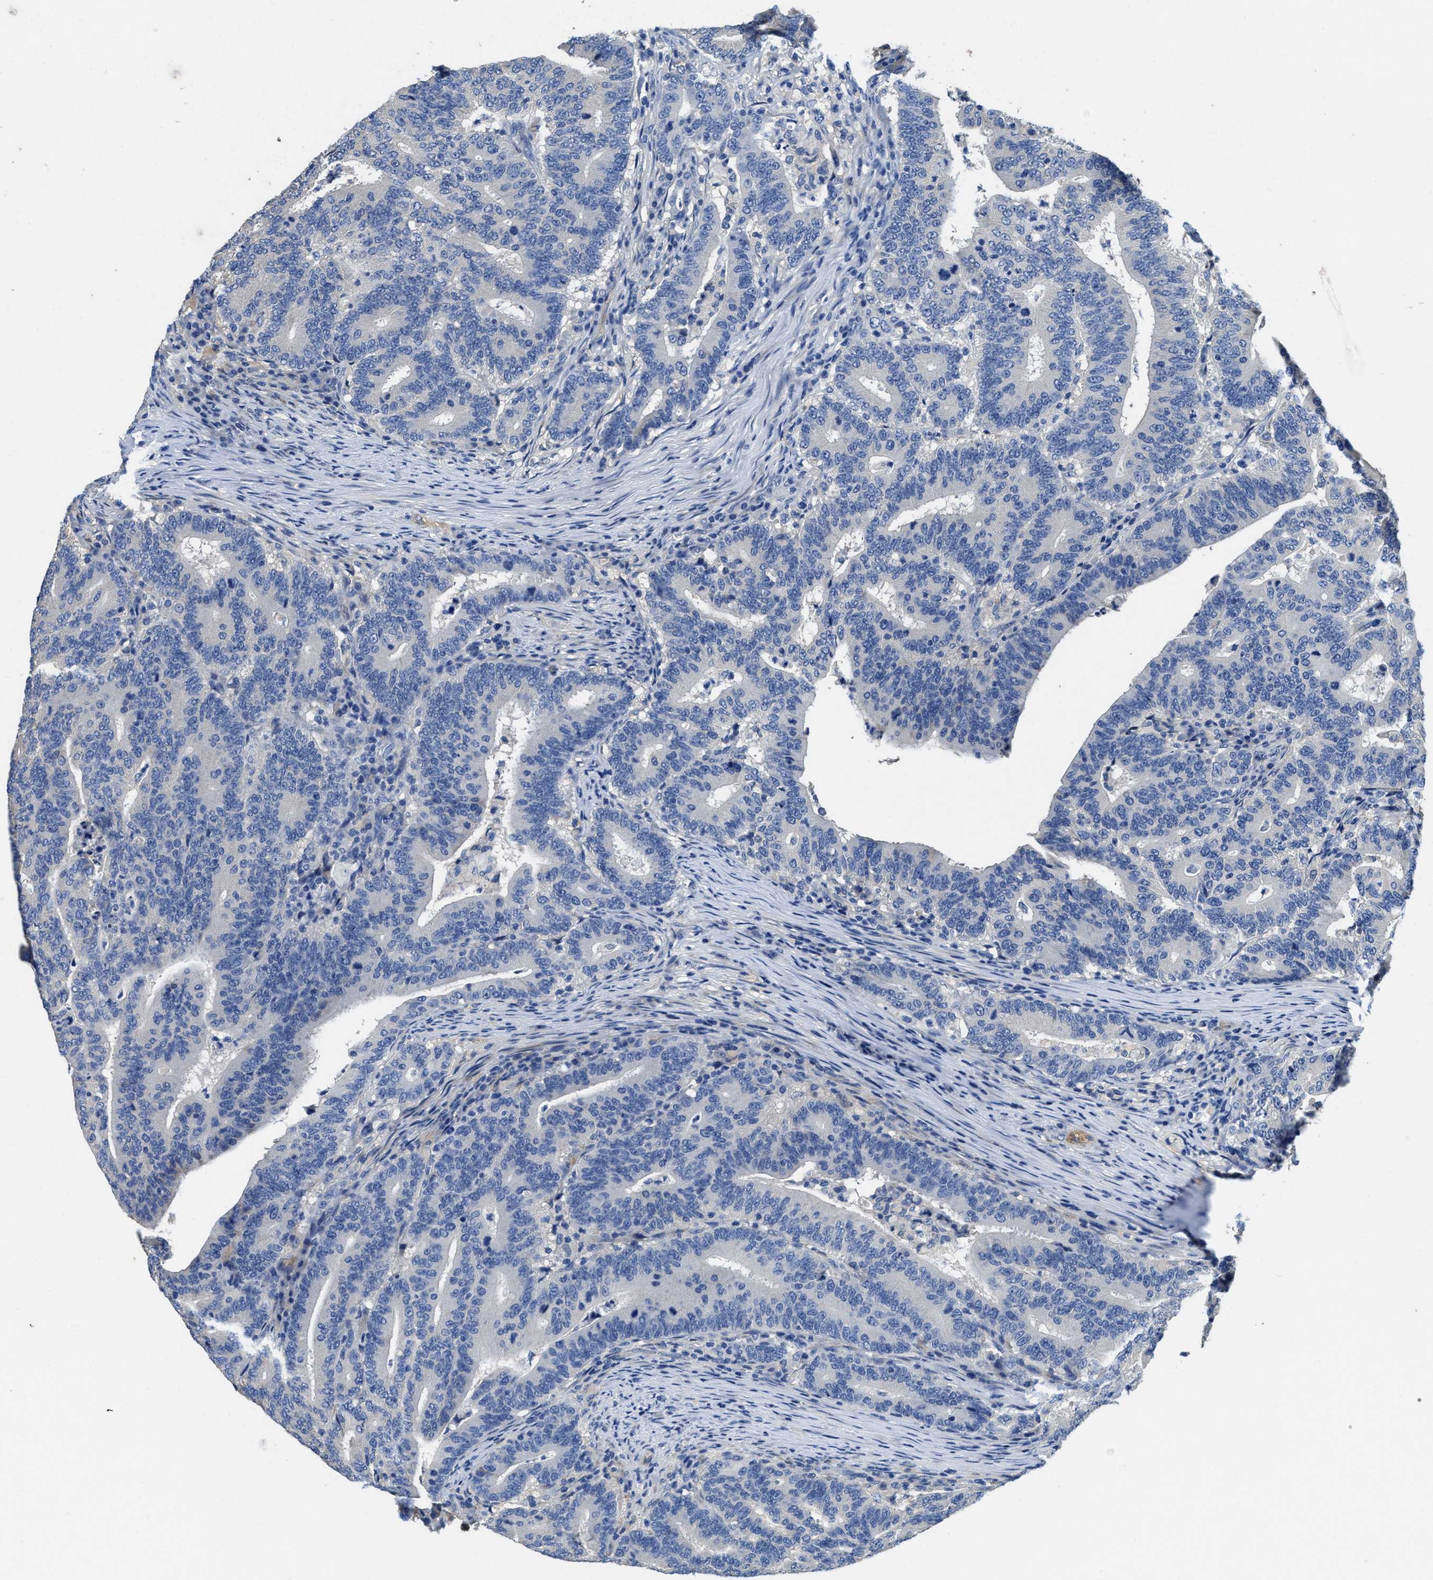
{"staining": {"intensity": "negative", "quantity": "none", "location": "none"}, "tissue": "colorectal cancer", "cell_type": "Tumor cells", "image_type": "cancer", "snomed": [{"axis": "morphology", "description": "Adenocarcinoma, NOS"}, {"axis": "topography", "description": "Colon"}], "caption": "DAB immunohistochemical staining of human adenocarcinoma (colorectal) demonstrates no significant expression in tumor cells.", "gene": "PEG10", "patient": {"sex": "female", "age": 66}}